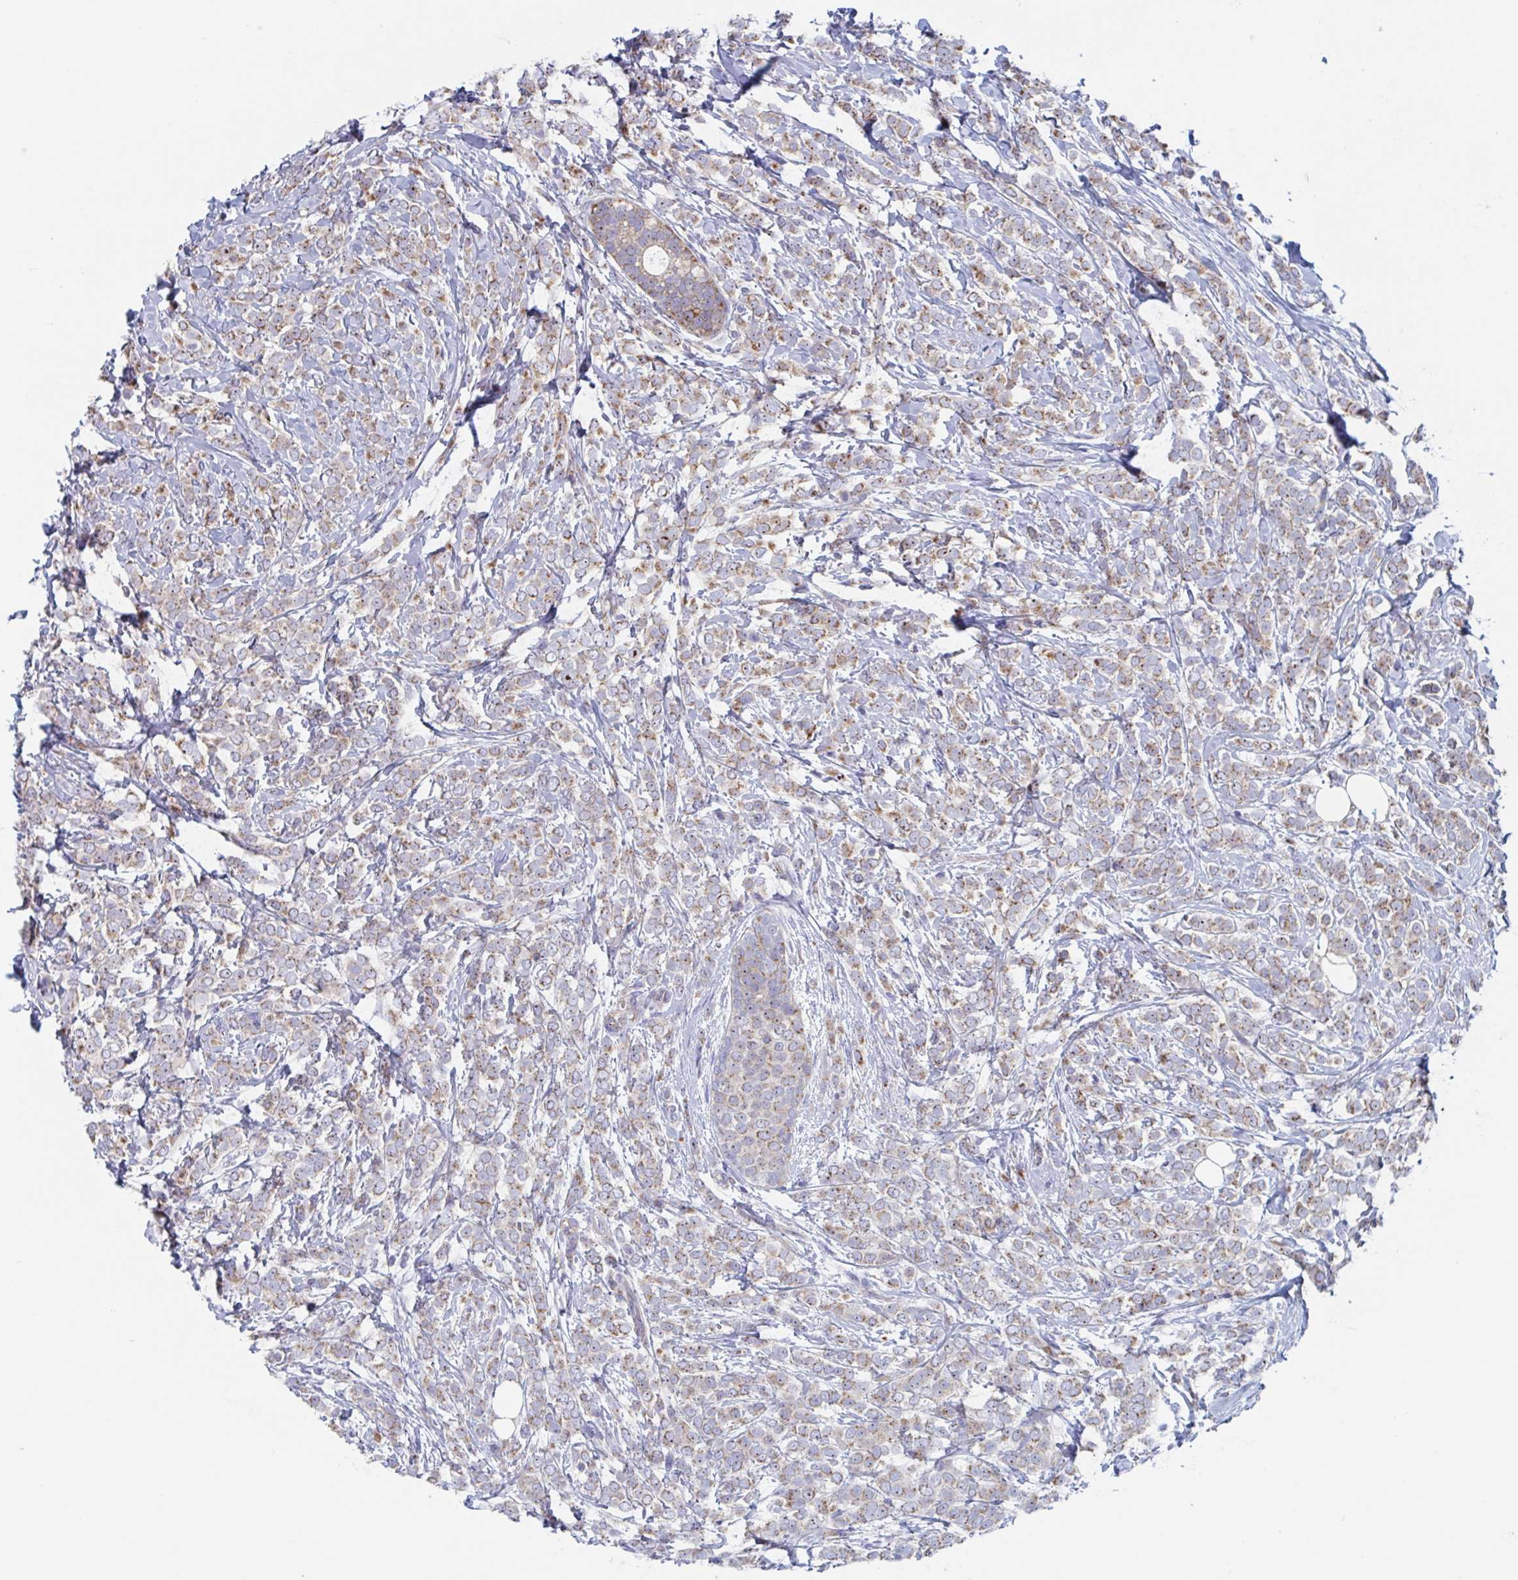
{"staining": {"intensity": "moderate", "quantity": ">75%", "location": "cytoplasmic/membranous,nuclear"}, "tissue": "breast cancer", "cell_type": "Tumor cells", "image_type": "cancer", "snomed": [{"axis": "morphology", "description": "Lobular carcinoma"}, {"axis": "topography", "description": "Breast"}], "caption": "High-magnification brightfield microscopy of breast cancer (lobular carcinoma) stained with DAB (brown) and counterstained with hematoxylin (blue). tumor cells exhibit moderate cytoplasmic/membranous and nuclear positivity is present in about>75% of cells. The protein is stained brown, and the nuclei are stained in blue (DAB IHC with brightfield microscopy, high magnification).", "gene": "MRPL53", "patient": {"sex": "female", "age": 49}}